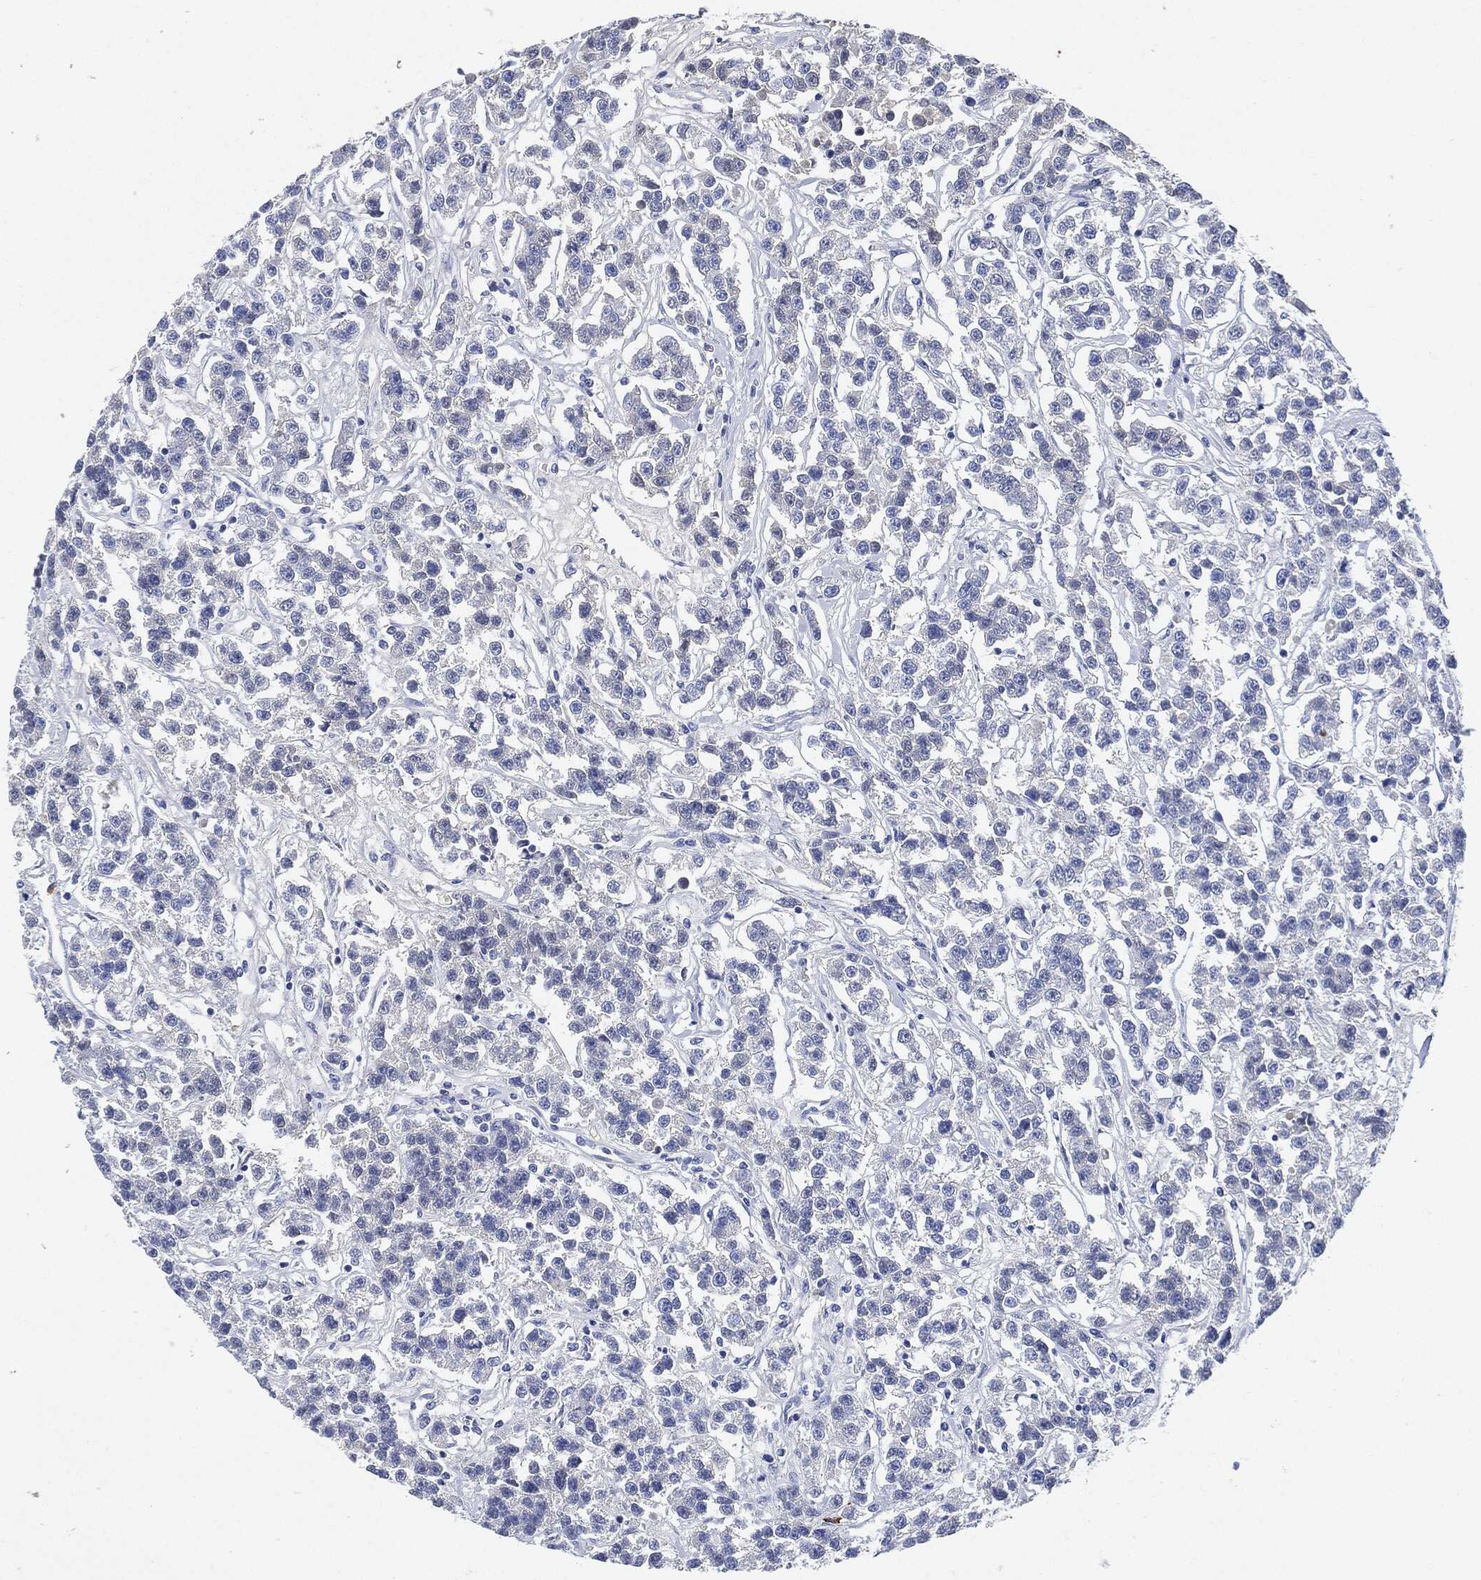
{"staining": {"intensity": "negative", "quantity": "none", "location": "none"}, "tissue": "testis cancer", "cell_type": "Tumor cells", "image_type": "cancer", "snomed": [{"axis": "morphology", "description": "Seminoma, NOS"}, {"axis": "topography", "description": "Testis"}], "caption": "Testis cancer was stained to show a protein in brown. There is no significant positivity in tumor cells.", "gene": "IGLV6-57", "patient": {"sex": "male", "age": 59}}